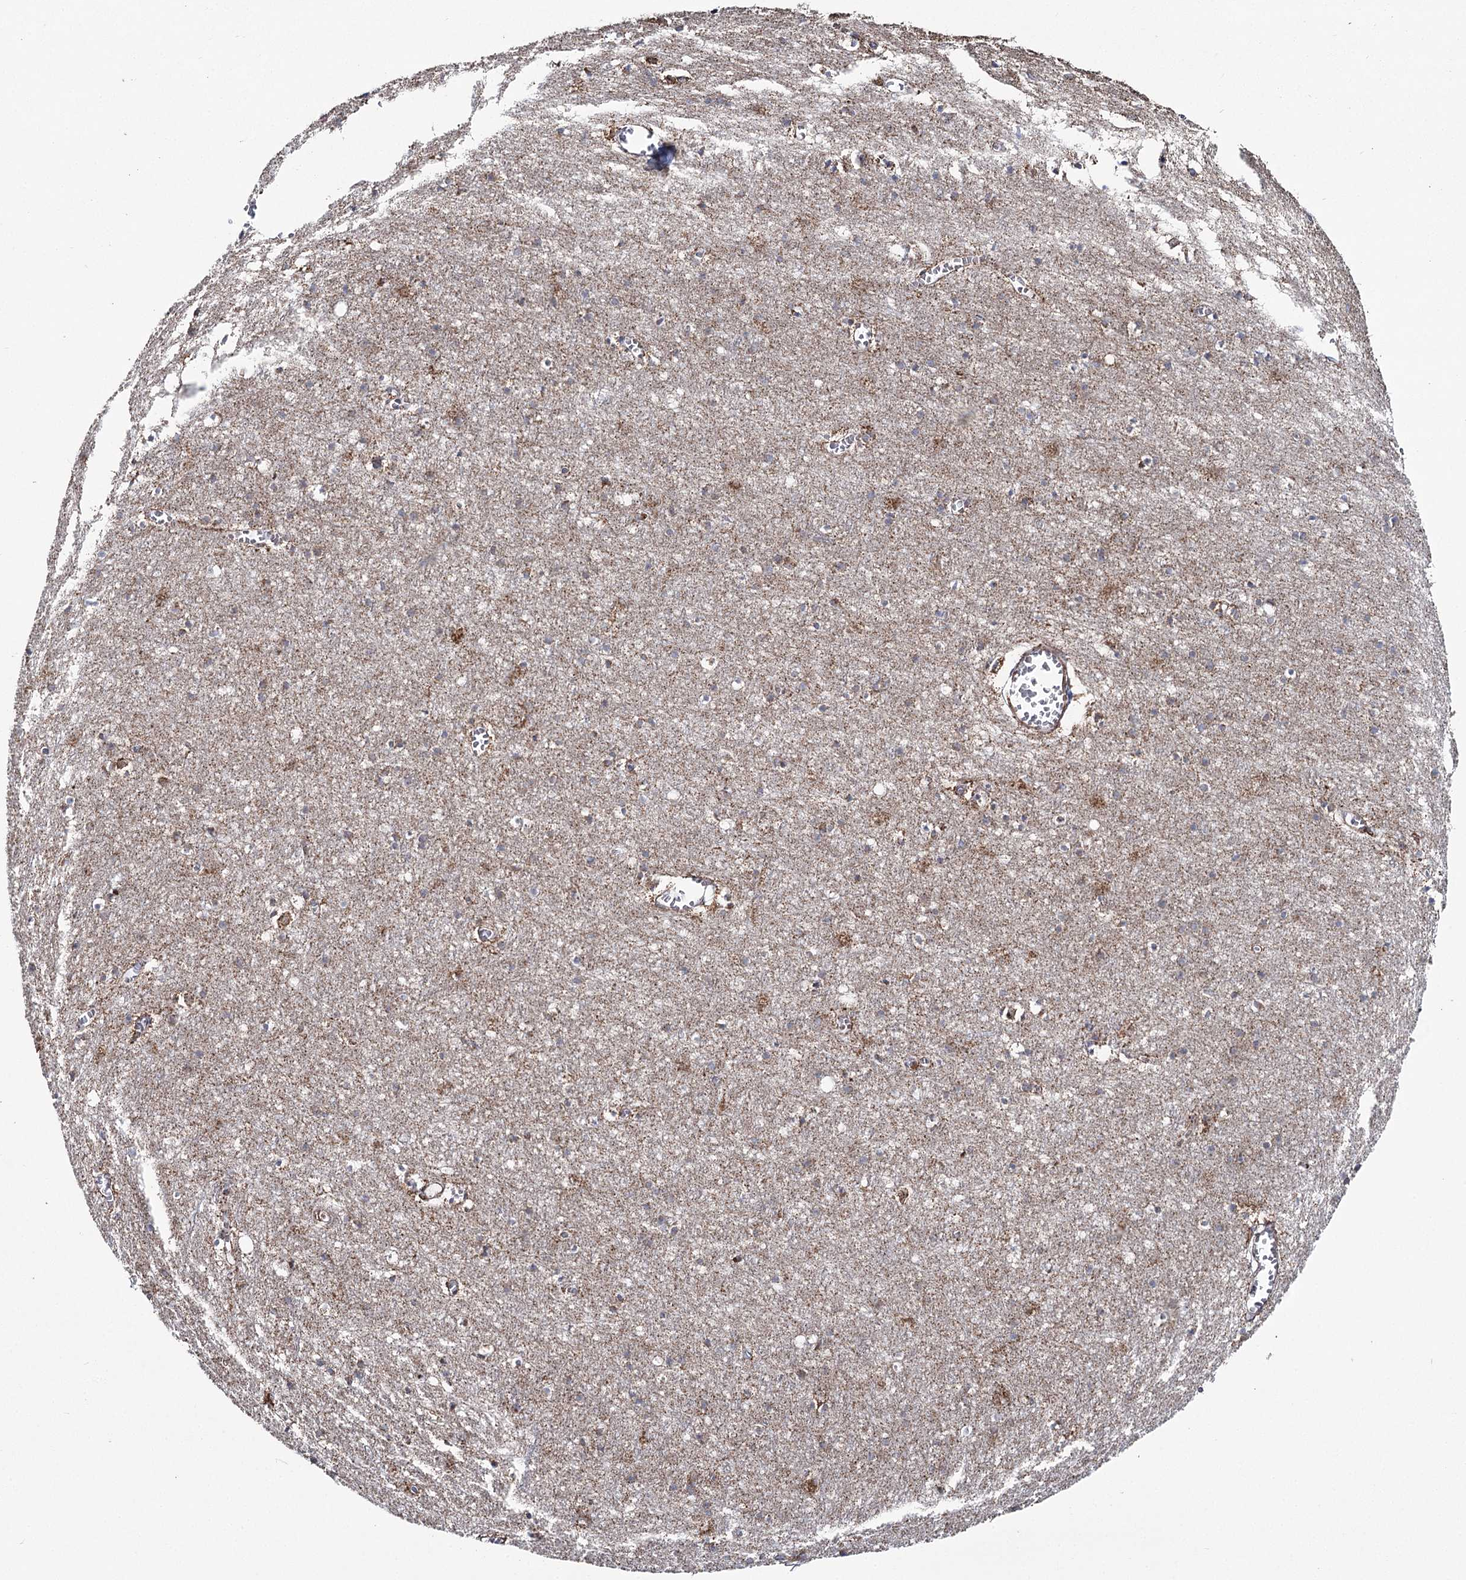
{"staining": {"intensity": "negative", "quantity": "none", "location": "none"}, "tissue": "cerebral cortex", "cell_type": "Endothelial cells", "image_type": "normal", "snomed": [{"axis": "morphology", "description": "Normal tissue, NOS"}, {"axis": "topography", "description": "Cerebral cortex"}], "caption": "Protein analysis of normal cerebral cortex demonstrates no significant expression in endothelial cells. (Brightfield microscopy of DAB (3,3'-diaminobenzidine) IHC at high magnification).", "gene": "PDHX", "patient": {"sex": "female", "age": 64}}